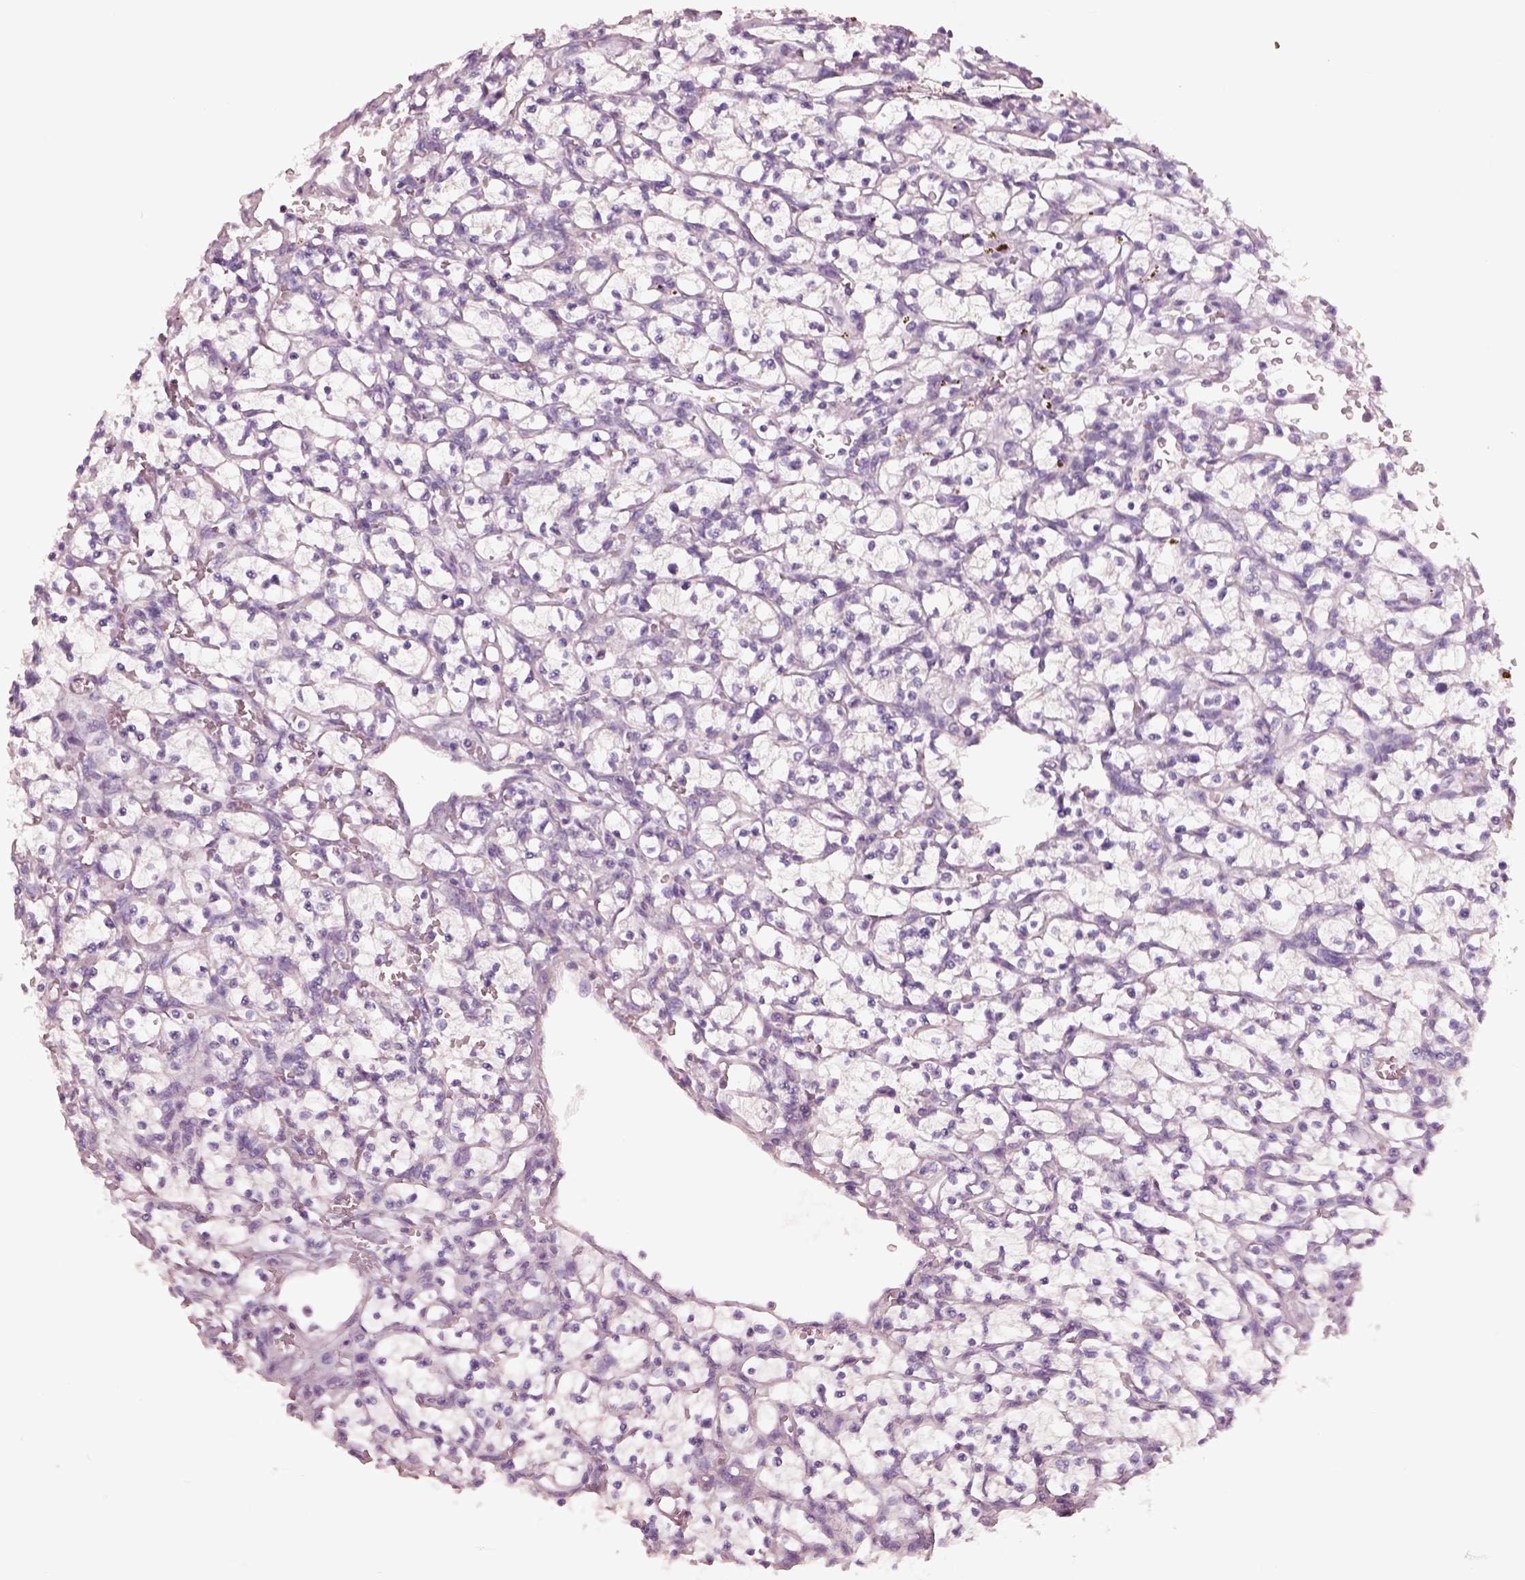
{"staining": {"intensity": "negative", "quantity": "none", "location": "none"}, "tissue": "renal cancer", "cell_type": "Tumor cells", "image_type": "cancer", "snomed": [{"axis": "morphology", "description": "Adenocarcinoma, NOS"}, {"axis": "topography", "description": "Kidney"}], "caption": "Immunohistochemistry (IHC) histopathology image of human renal cancer (adenocarcinoma) stained for a protein (brown), which exhibits no positivity in tumor cells.", "gene": "PNOC", "patient": {"sex": "female", "age": 64}}